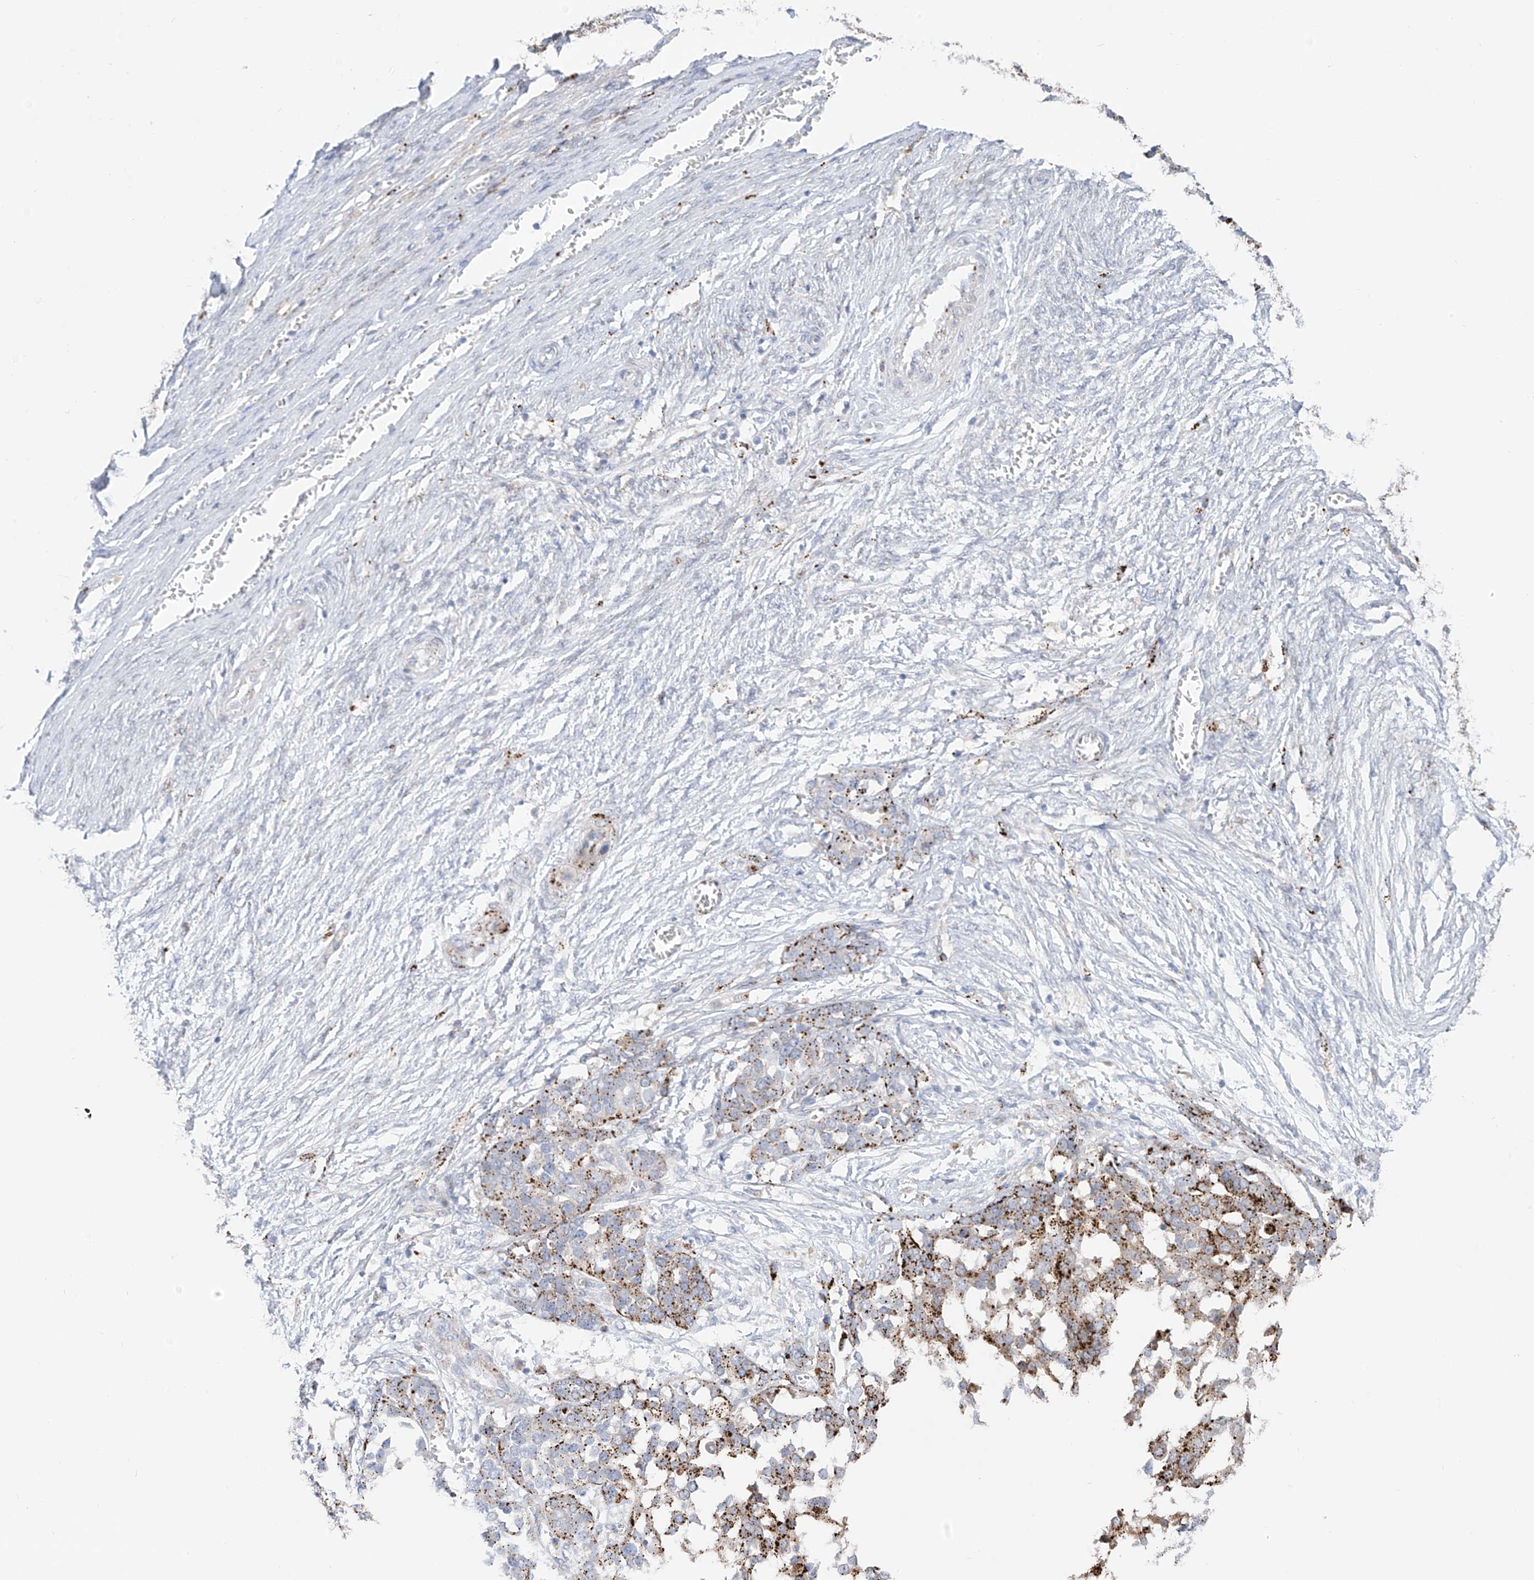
{"staining": {"intensity": "moderate", "quantity": ">75%", "location": "cytoplasmic/membranous"}, "tissue": "ovarian cancer", "cell_type": "Tumor cells", "image_type": "cancer", "snomed": [{"axis": "morphology", "description": "Cystadenocarcinoma, serous, NOS"}, {"axis": "topography", "description": "Ovary"}], "caption": "IHC micrograph of neoplastic tissue: serous cystadenocarcinoma (ovarian) stained using IHC displays medium levels of moderate protein expression localized specifically in the cytoplasmic/membranous of tumor cells, appearing as a cytoplasmic/membranous brown color.", "gene": "PSPH", "patient": {"sex": "female", "age": 44}}